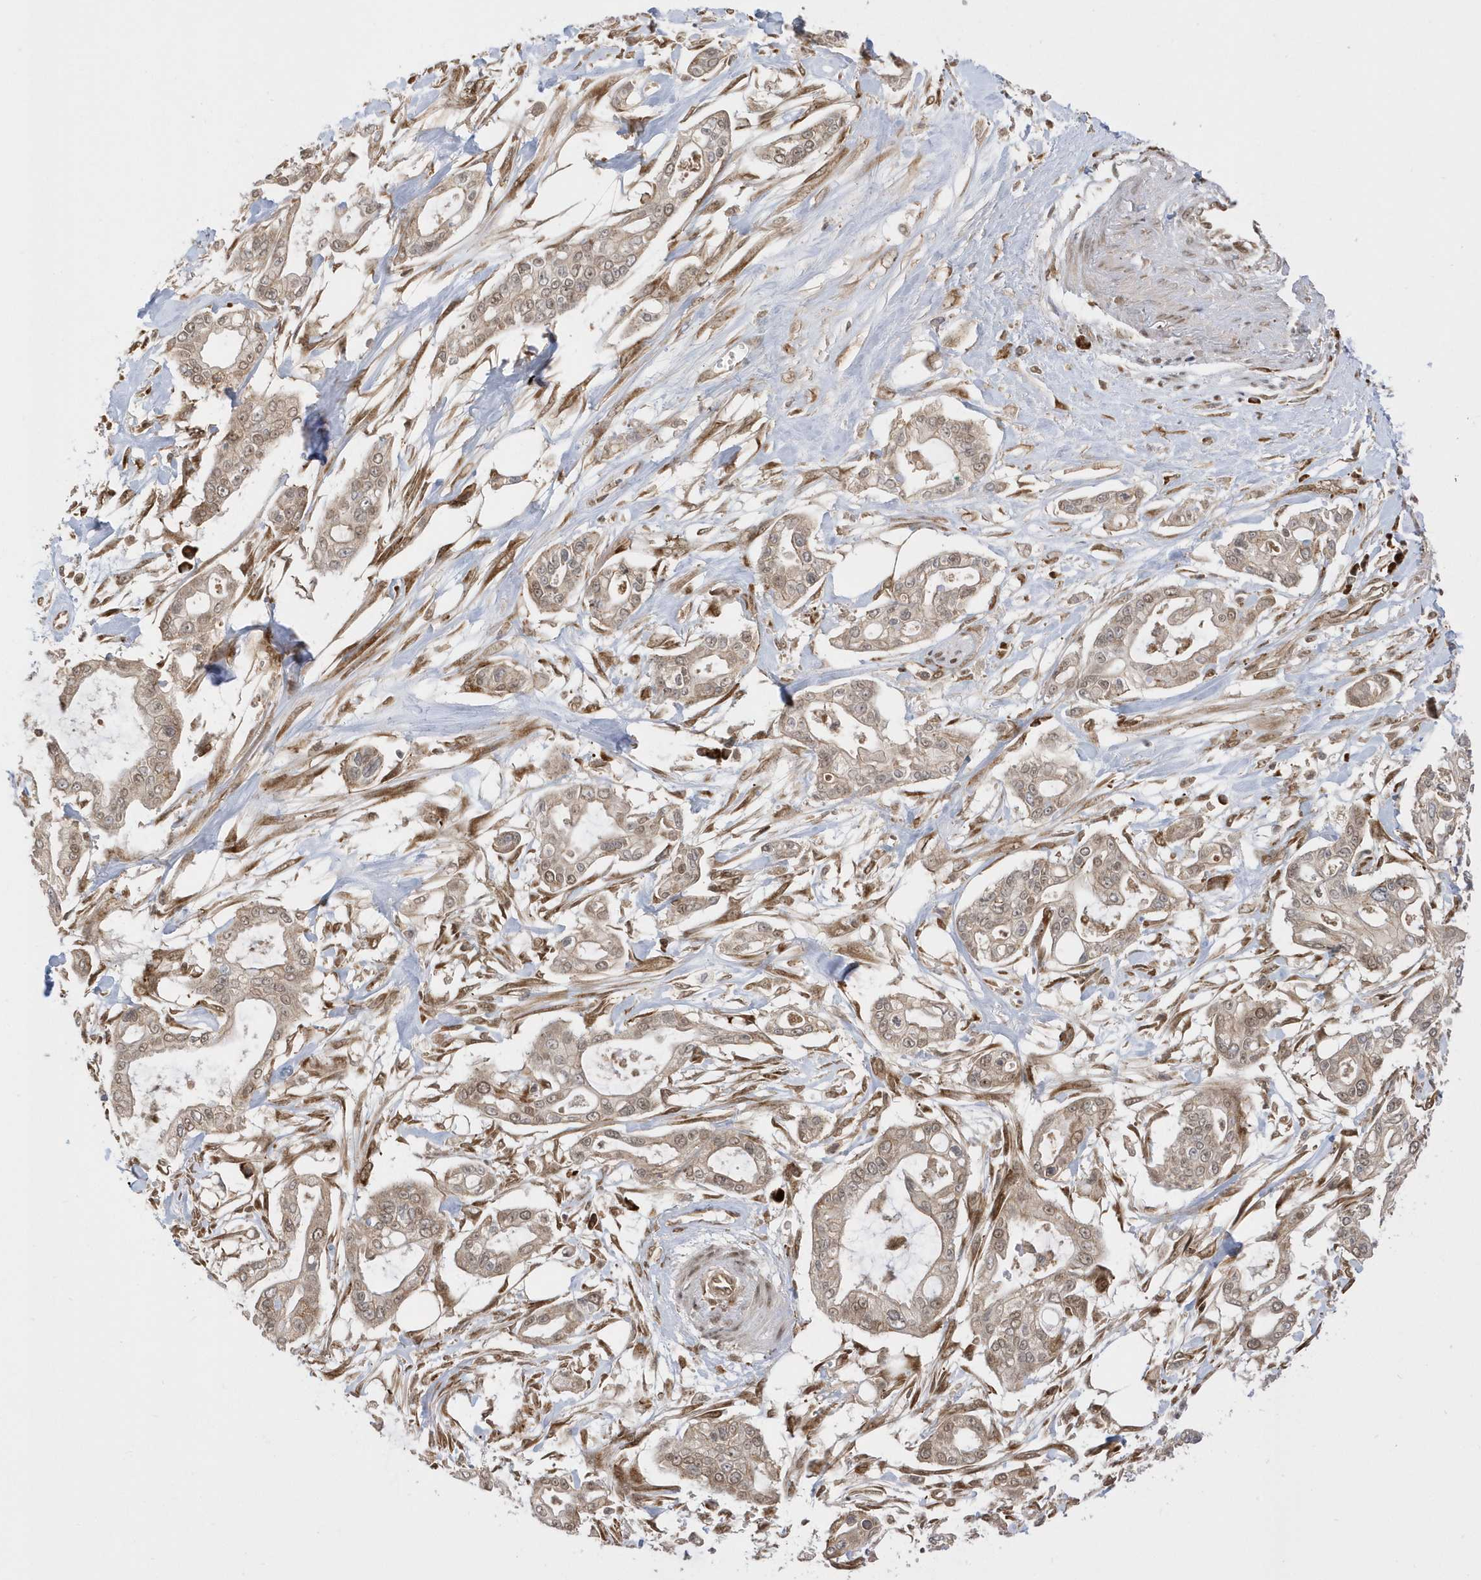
{"staining": {"intensity": "moderate", "quantity": ">75%", "location": "cytoplasmic/membranous,nuclear"}, "tissue": "pancreatic cancer", "cell_type": "Tumor cells", "image_type": "cancer", "snomed": [{"axis": "morphology", "description": "Adenocarcinoma, NOS"}, {"axis": "topography", "description": "Pancreas"}], "caption": "A micrograph showing moderate cytoplasmic/membranous and nuclear positivity in approximately >75% of tumor cells in adenocarcinoma (pancreatic), as visualized by brown immunohistochemical staining.", "gene": "METTL21A", "patient": {"sex": "male", "age": 68}}